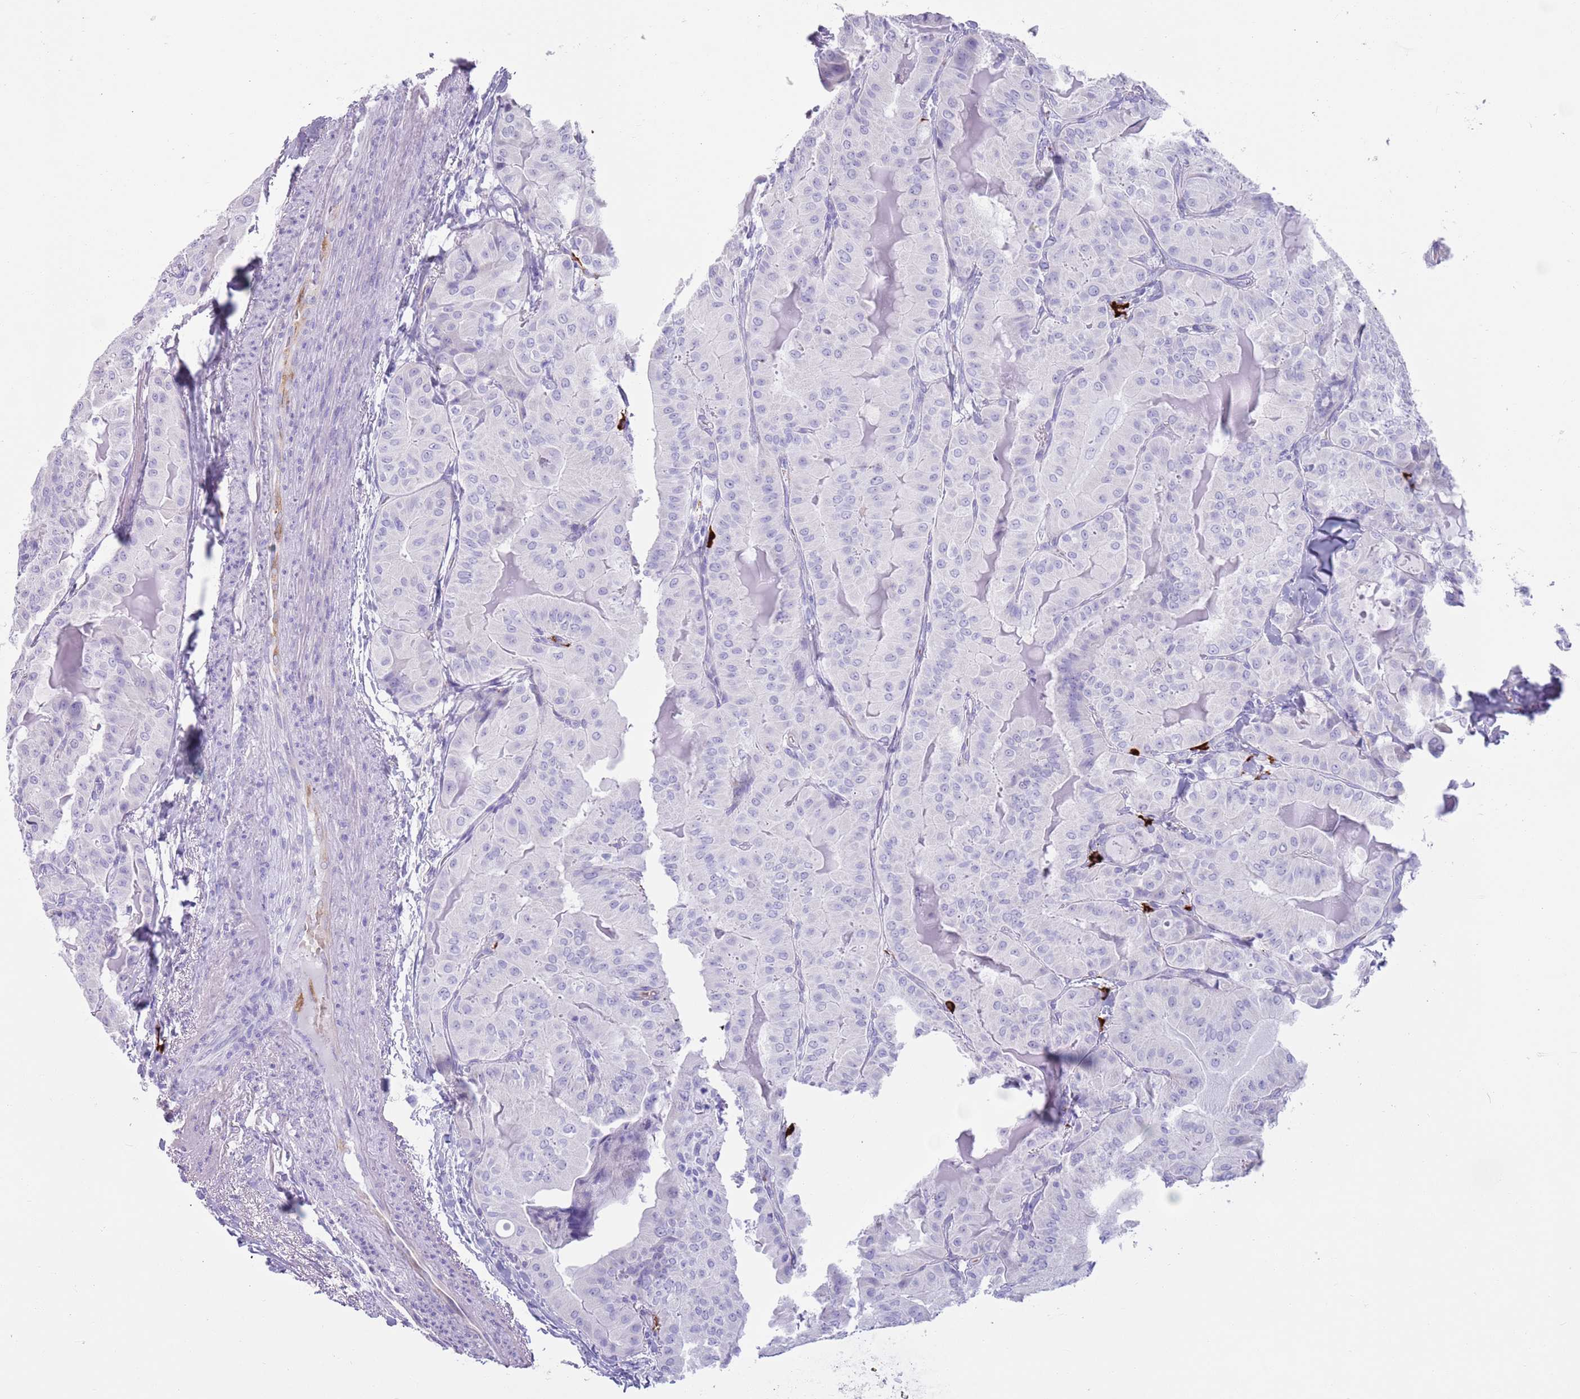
{"staining": {"intensity": "negative", "quantity": "none", "location": "none"}, "tissue": "thyroid cancer", "cell_type": "Tumor cells", "image_type": "cancer", "snomed": [{"axis": "morphology", "description": "Papillary adenocarcinoma, NOS"}, {"axis": "topography", "description": "Thyroid gland"}], "caption": "Protein analysis of thyroid cancer (papillary adenocarcinoma) reveals no significant expression in tumor cells.", "gene": "LY6G5B", "patient": {"sex": "female", "age": 68}}